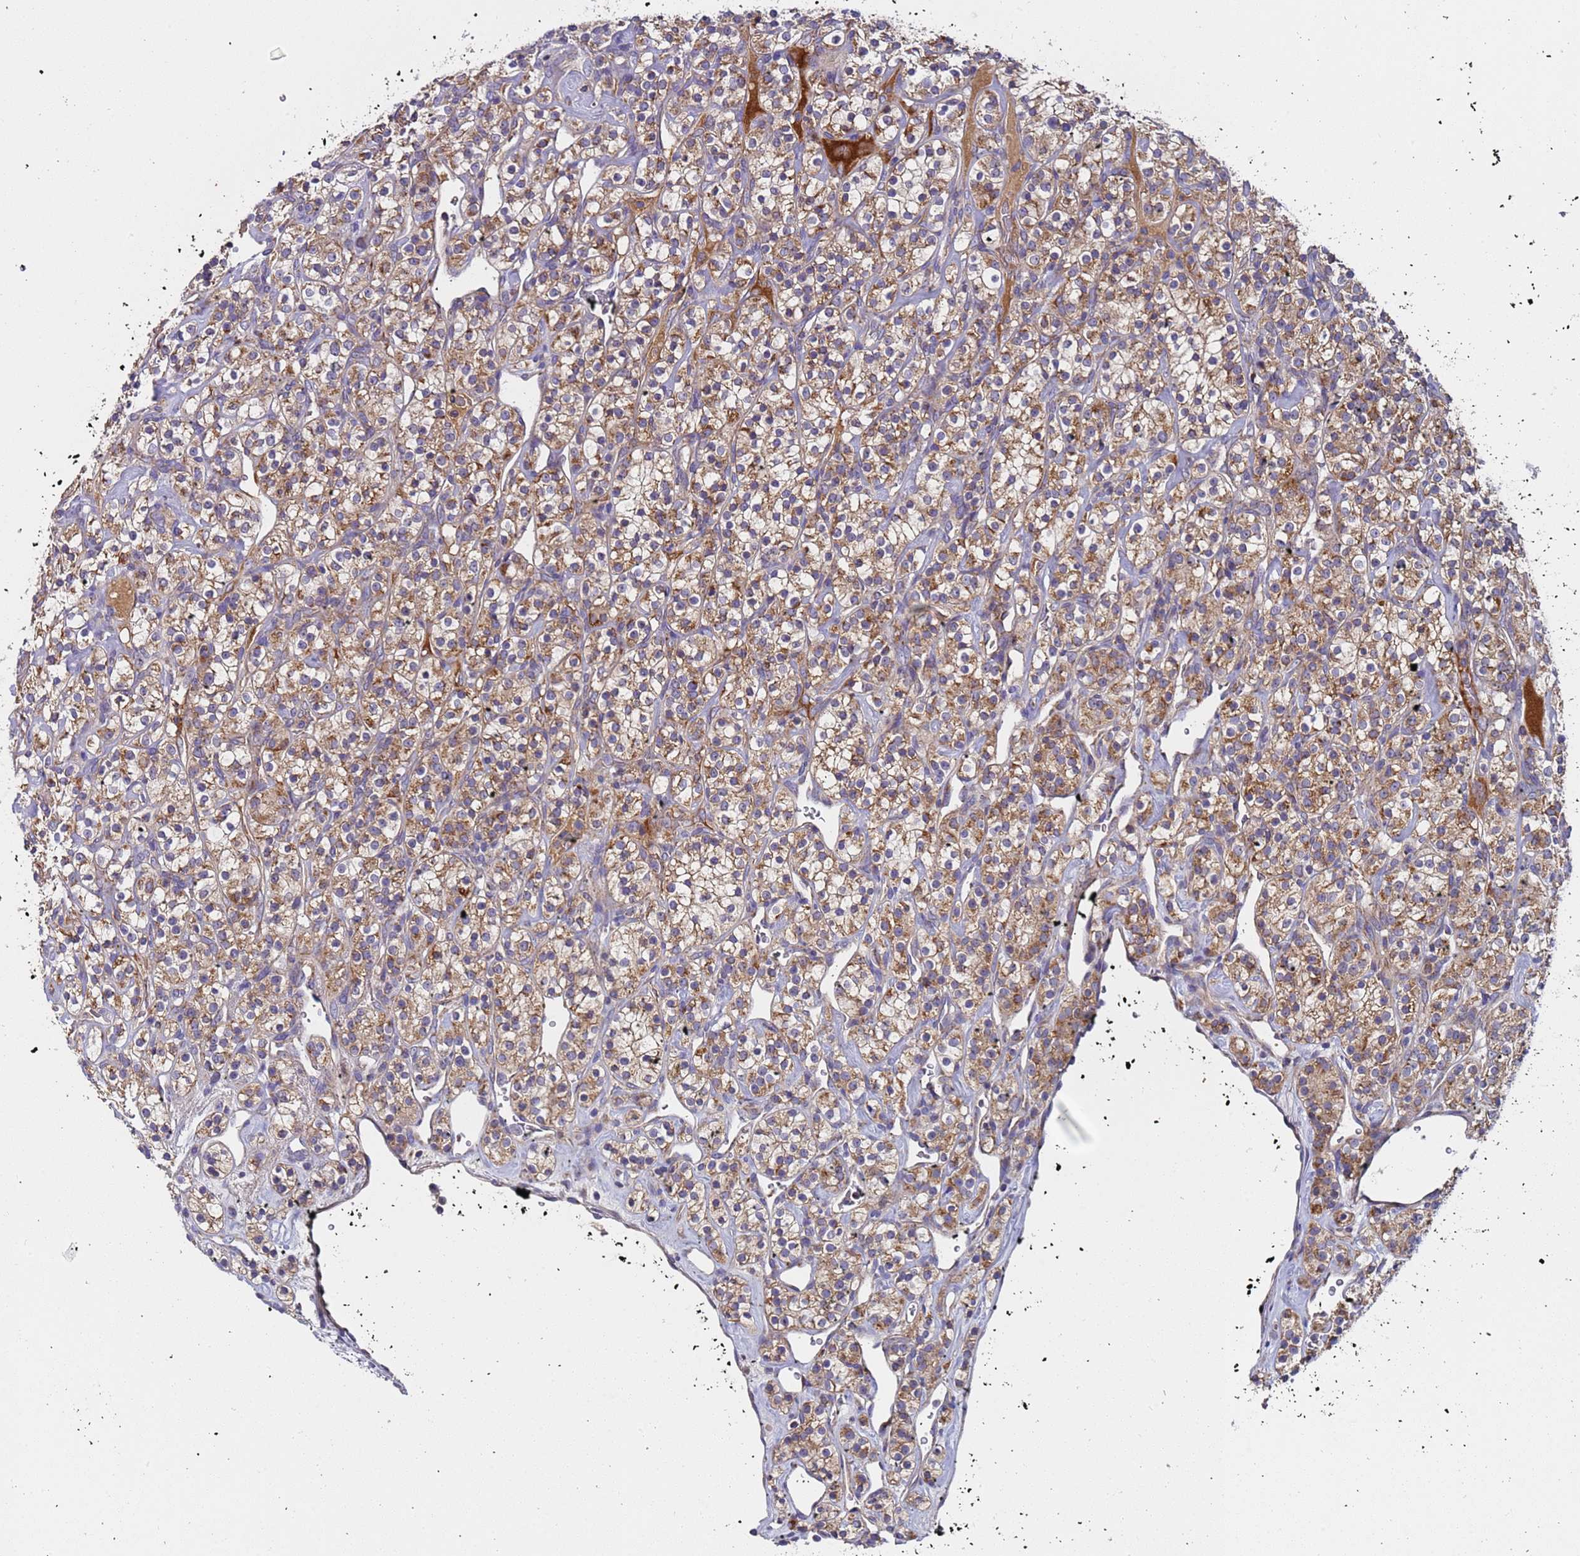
{"staining": {"intensity": "moderate", "quantity": ">75%", "location": "cytoplasmic/membranous"}, "tissue": "renal cancer", "cell_type": "Tumor cells", "image_type": "cancer", "snomed": [{"axis": "morphology", "description": "Adenocarcinoma, NOS"}, {"axis": "topography", "description": "Kidney"}], "caption": "The immunohistochemical stain labels moderate cytoplasmic/membranous positivity in tumor cells of renal cancer (adenocarcinoma) tissue.", "gene": "TMEM126A", "patient": {"sex": "male", "age": 77}}